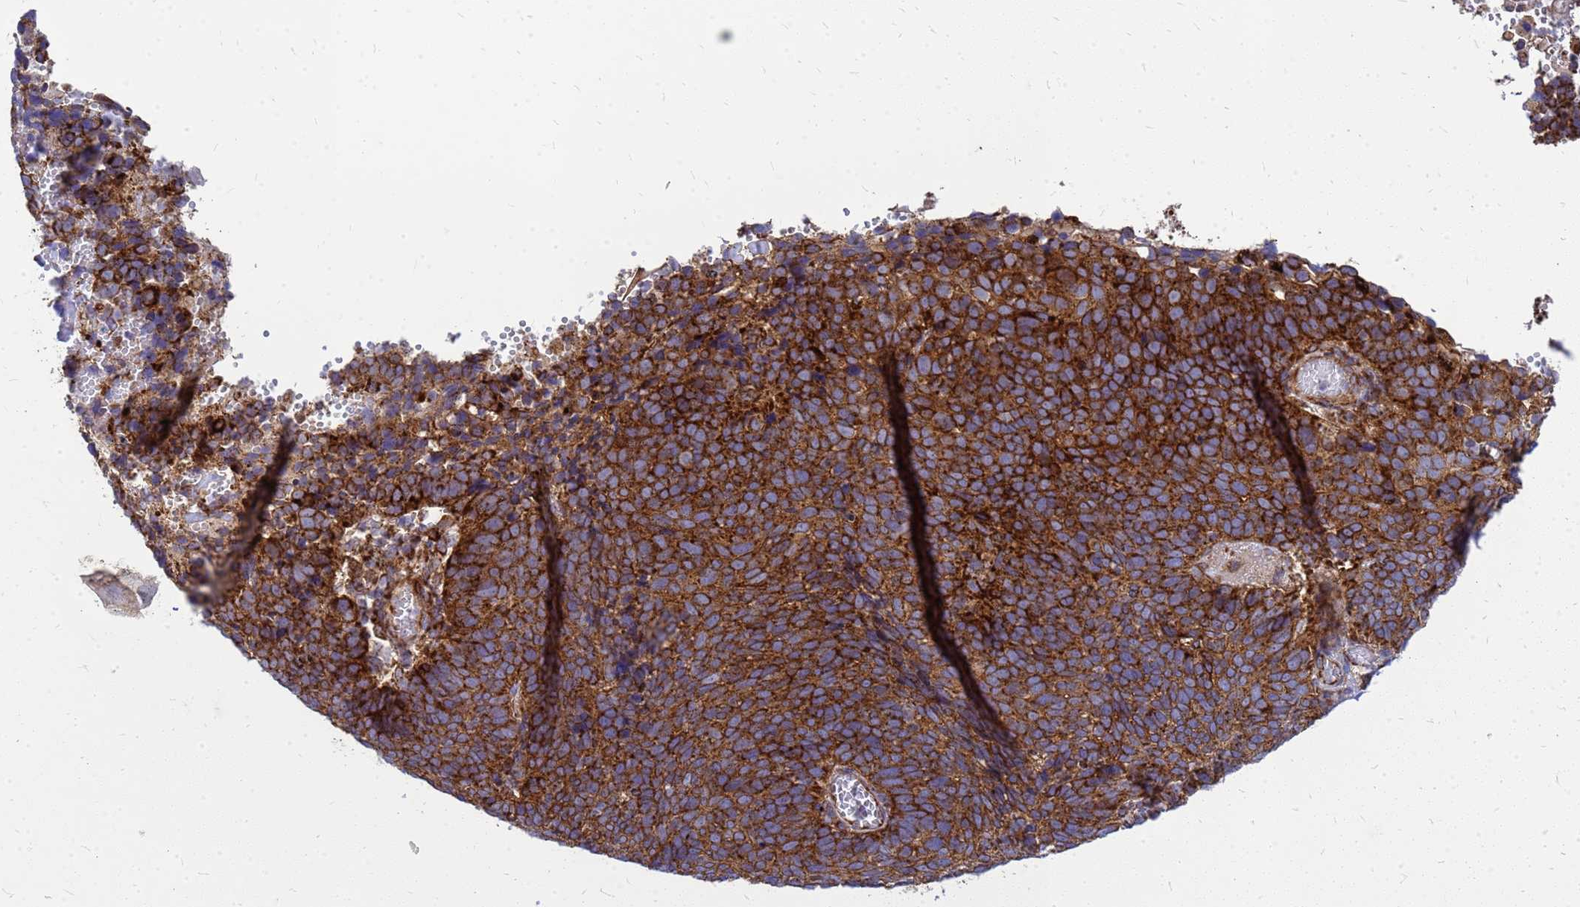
{"staining": {"intensity": "strong", "quantity": ">75%", "location": "cytoplasmic/membranous"}, "tissue": "cervical cancer", "cell_type": "Tumor cells", "image_type": "cancer", "snomed": [{"axis": "morphology", "description": "Squamous cell carcinoma, NOS"}, {"axis": "topography", "description": "Cervix"}], "caption": "Tumor cells reveal high levels of strong cytoplasmic/membranous positivity in about >75% of cells in squamous cell carcinoma (cervical). (Stains: DAB (3,3'-diaminobenzidine) in brown, nuclei in blue, Microscopy: brightfield microscopy at high magnification).", "gene": "FSTL4", "patient": {"sex": "female", "age": 39}}